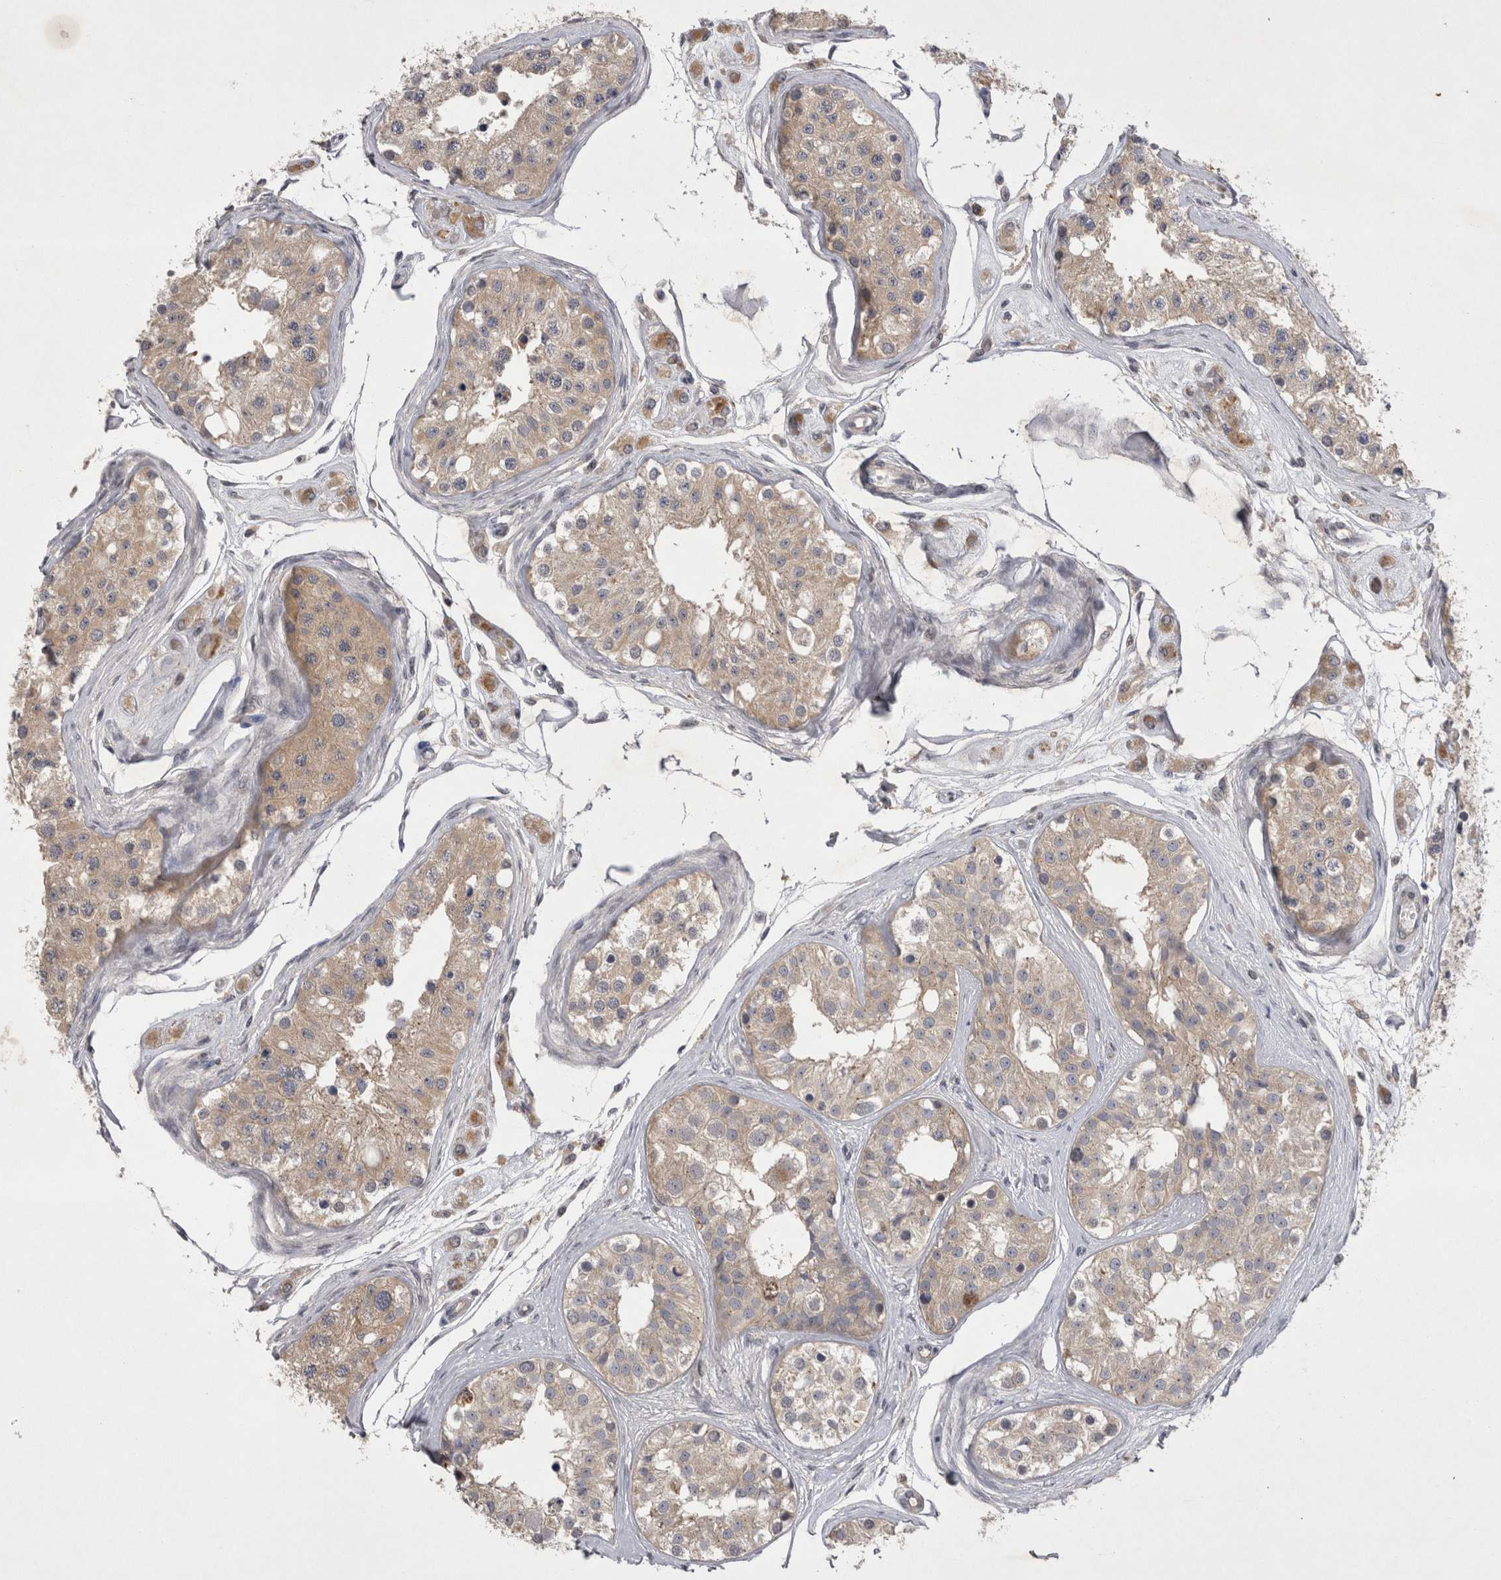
{"staining": {"intensity": "weak", "quantity": ">75%", "location": "cytoplasmic/membranous"}, "tissue": "testis", "cell_type": "Cells in seminiferous ducts", "image_type": "normal", "snomed": [{"axis": "morphology", "description": "Normal tissue, NOS"}, {"axis": "morphology", "description": "Adenocarcinoma, metastatic, NOS"}, {"axis": "topography", "description": "Testis"}], "caption": "Brown immunohistochemical staining in unremarkable human testis demonstrates weak cytoplasmic/membranous expression in approximately >75% of cells in seminiferous ducts.", "gene": "CTBS", "patient": {"sex": "male", "age": 26}}